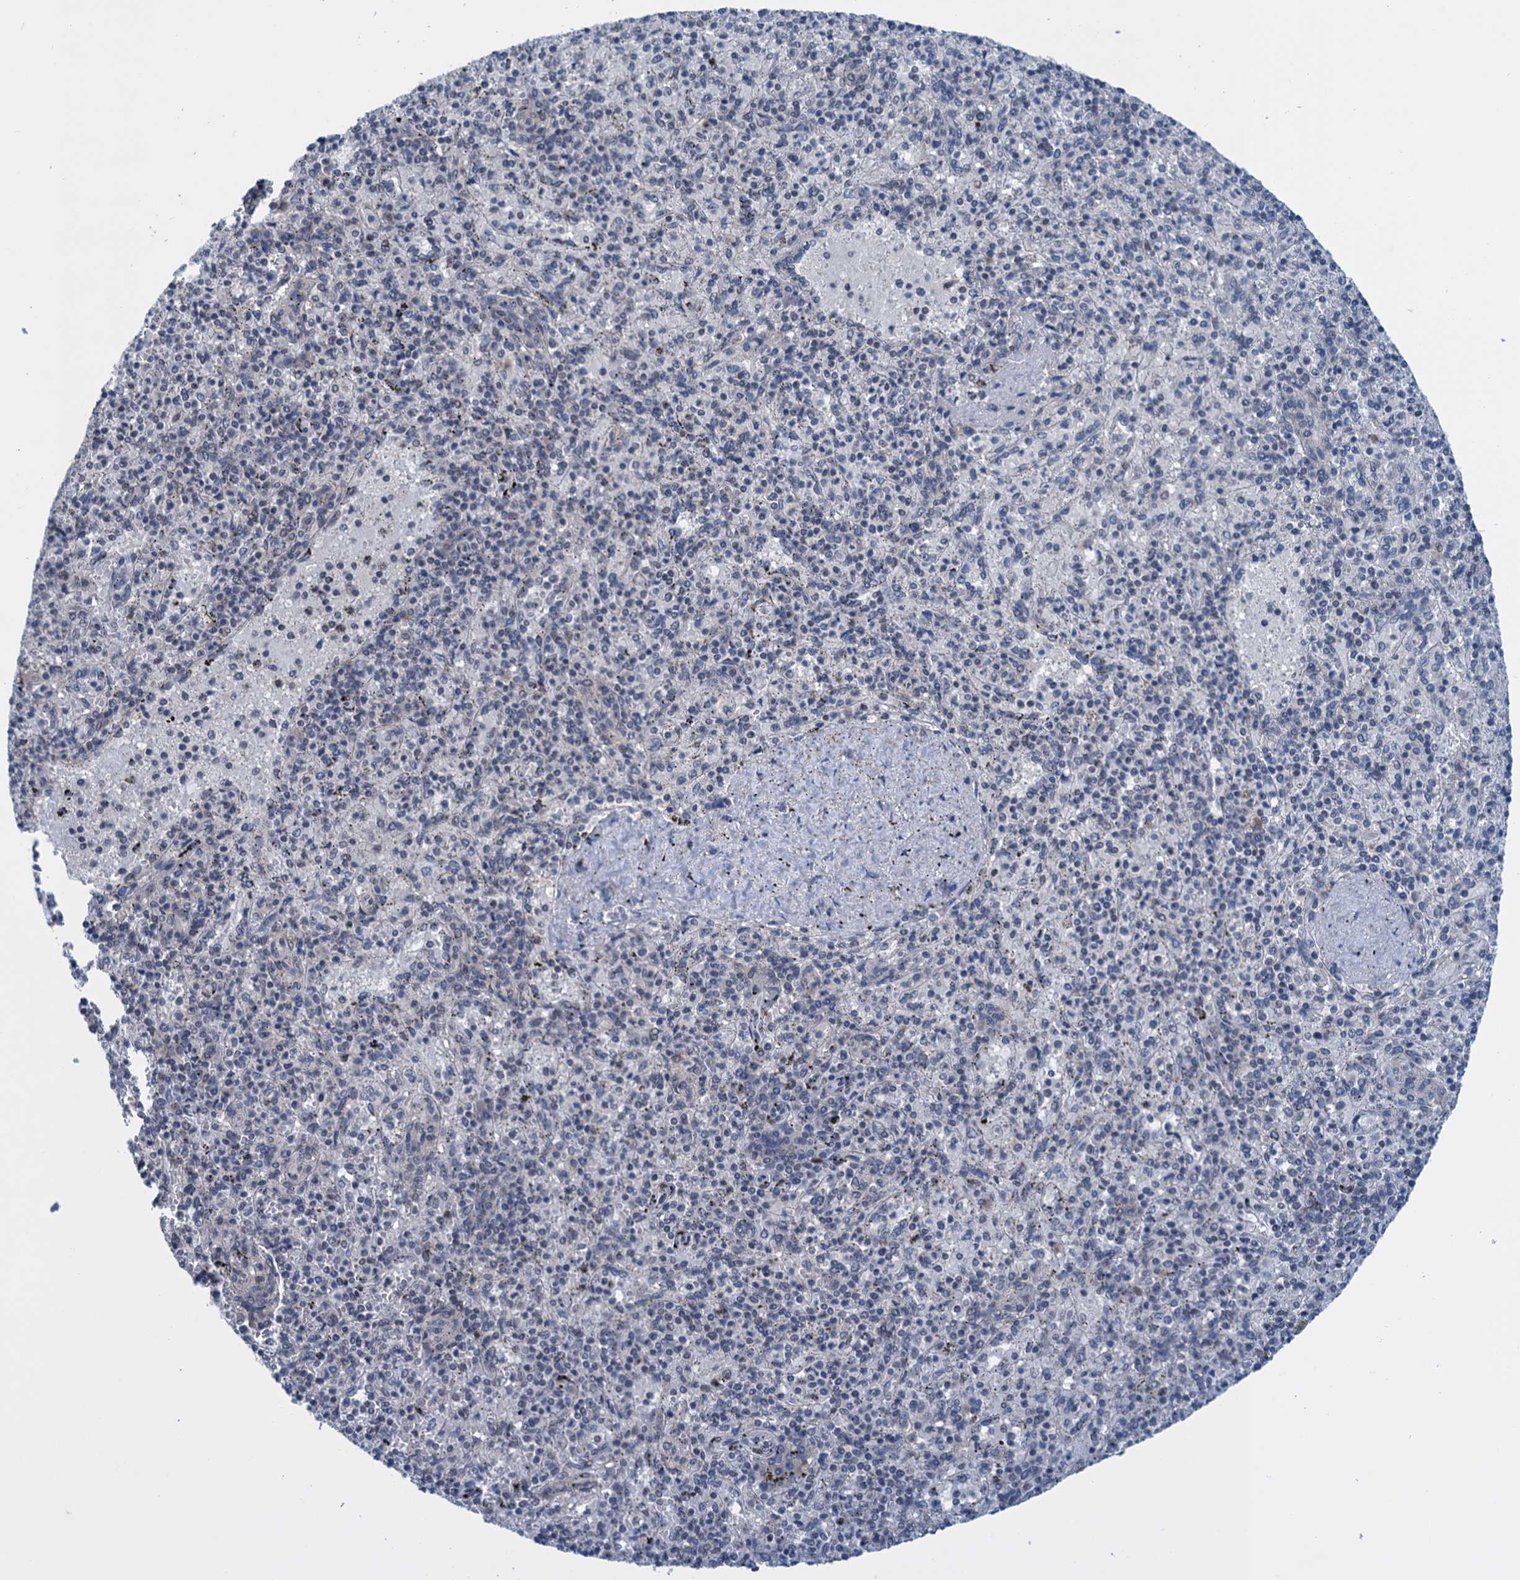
{"staining": {"intensity": "moderate", "quantity": "25%-75%", "location": "nuclear"}, "tissue": "spleen", "cell_type": "Cells in red pulp", "image_type": "normal", "snomed": [{"axis": "morphology", "description": "Normal tissue, NOS"}, {"axis": "topography", "description": "Spleen"}], "caption": "High-magnification brightfield microscopy of benign spleen stained with DAB (brown) and counterstained with hematoxylin (blue). cells in red pulp exhibit moderate nuclear positivity is seen in about25%-75% of cells.", "gene": "SAE1", "patient": {"sex": "male", "age": 82}}